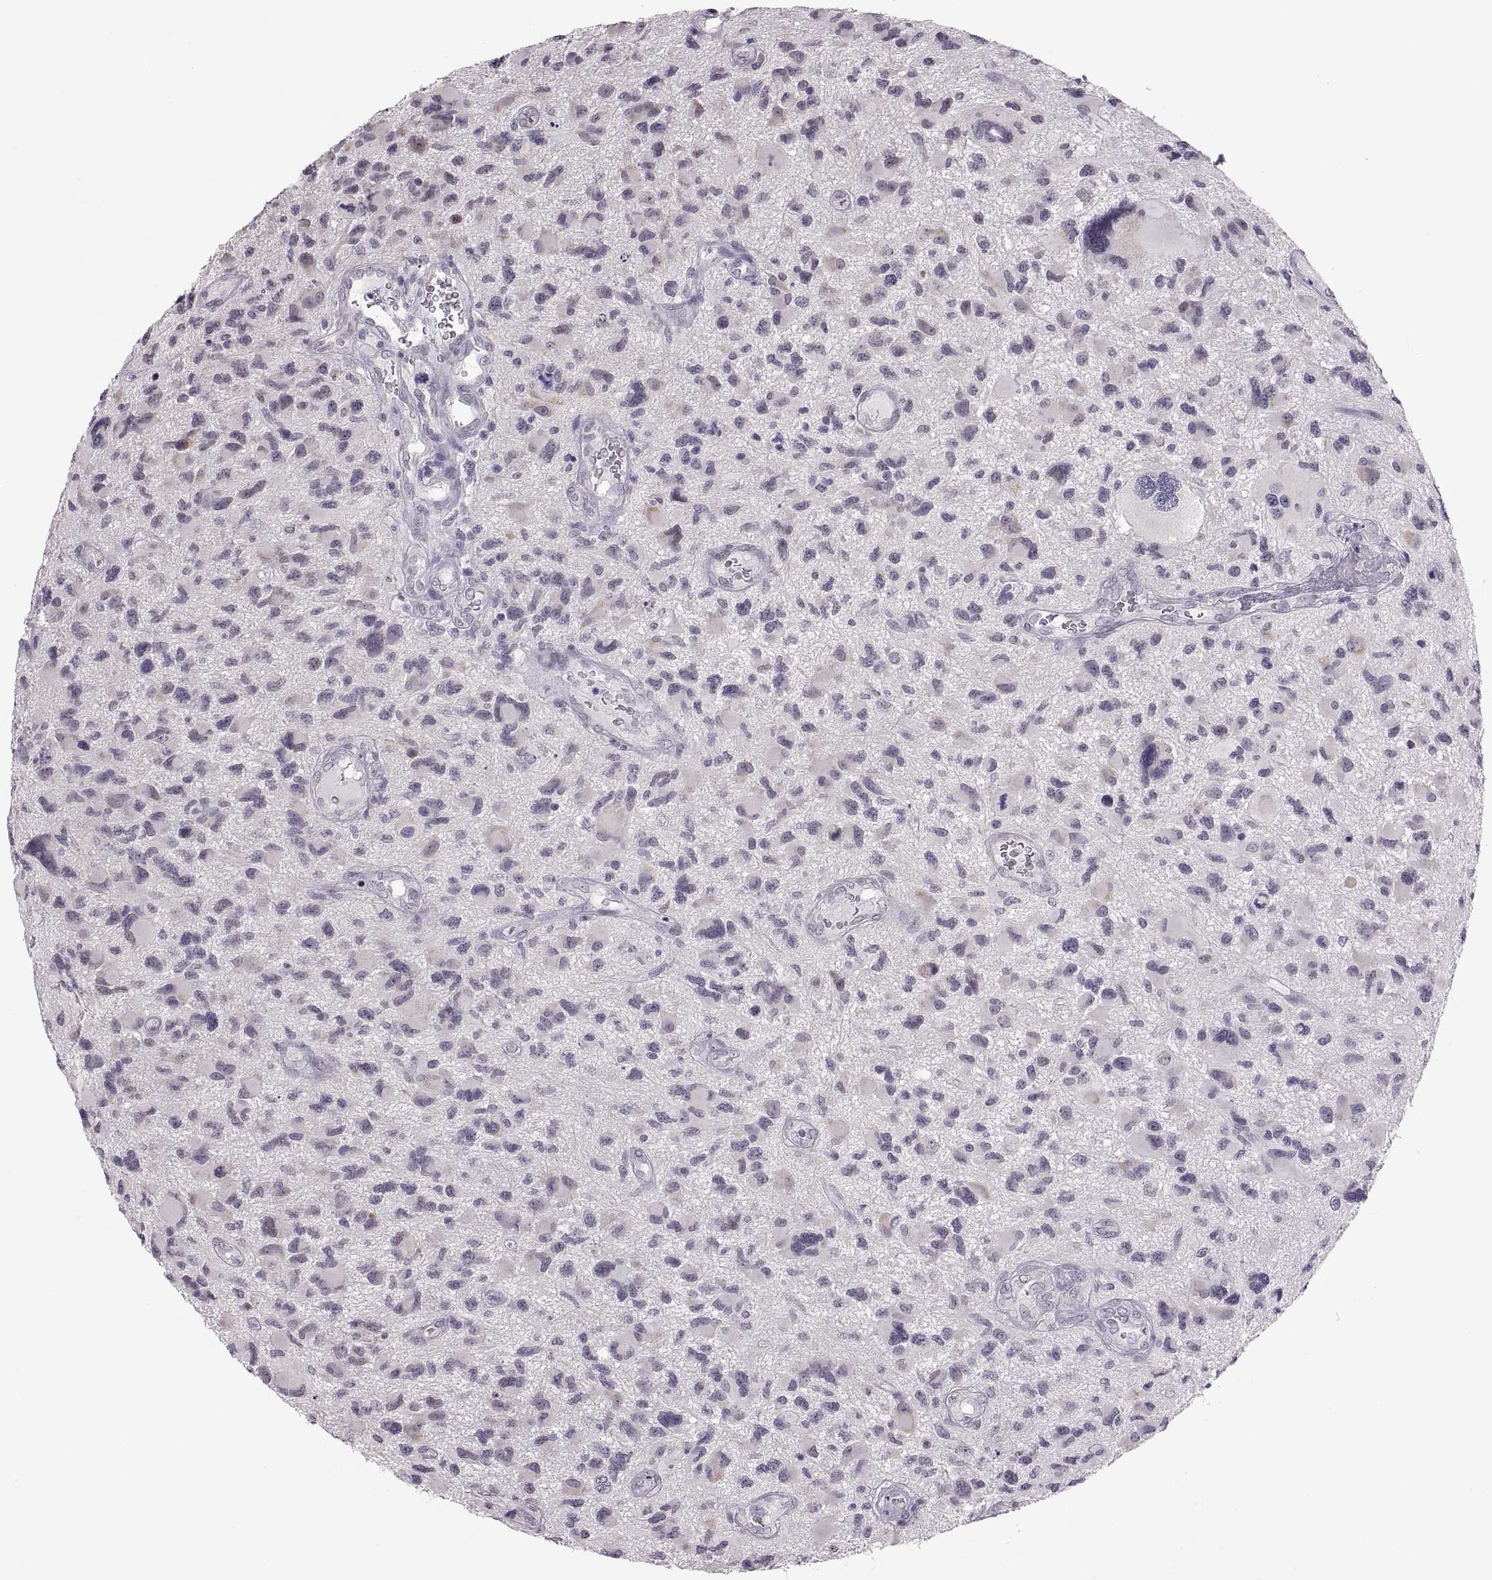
{"staining": {"intensity": "negative", "quantity": "none", "location": "none"}, "tissue": "glioma", "cell_type": "Tumor cells", "image_type": "cancer", "snomed": [{"axis": "morphology", "description": "Glioma, malignant, NOS"}, {"axis": "morphology", "description": "Glioma, malignant, High grade"}, {"axis": "topography", "description": "Brain"}], "caption": "Glioma was stained to show a protein in brown. There is no significant expression in tumor cells.", "gene": "ADH6", "patient": {"sex": "female", "age": 71}}